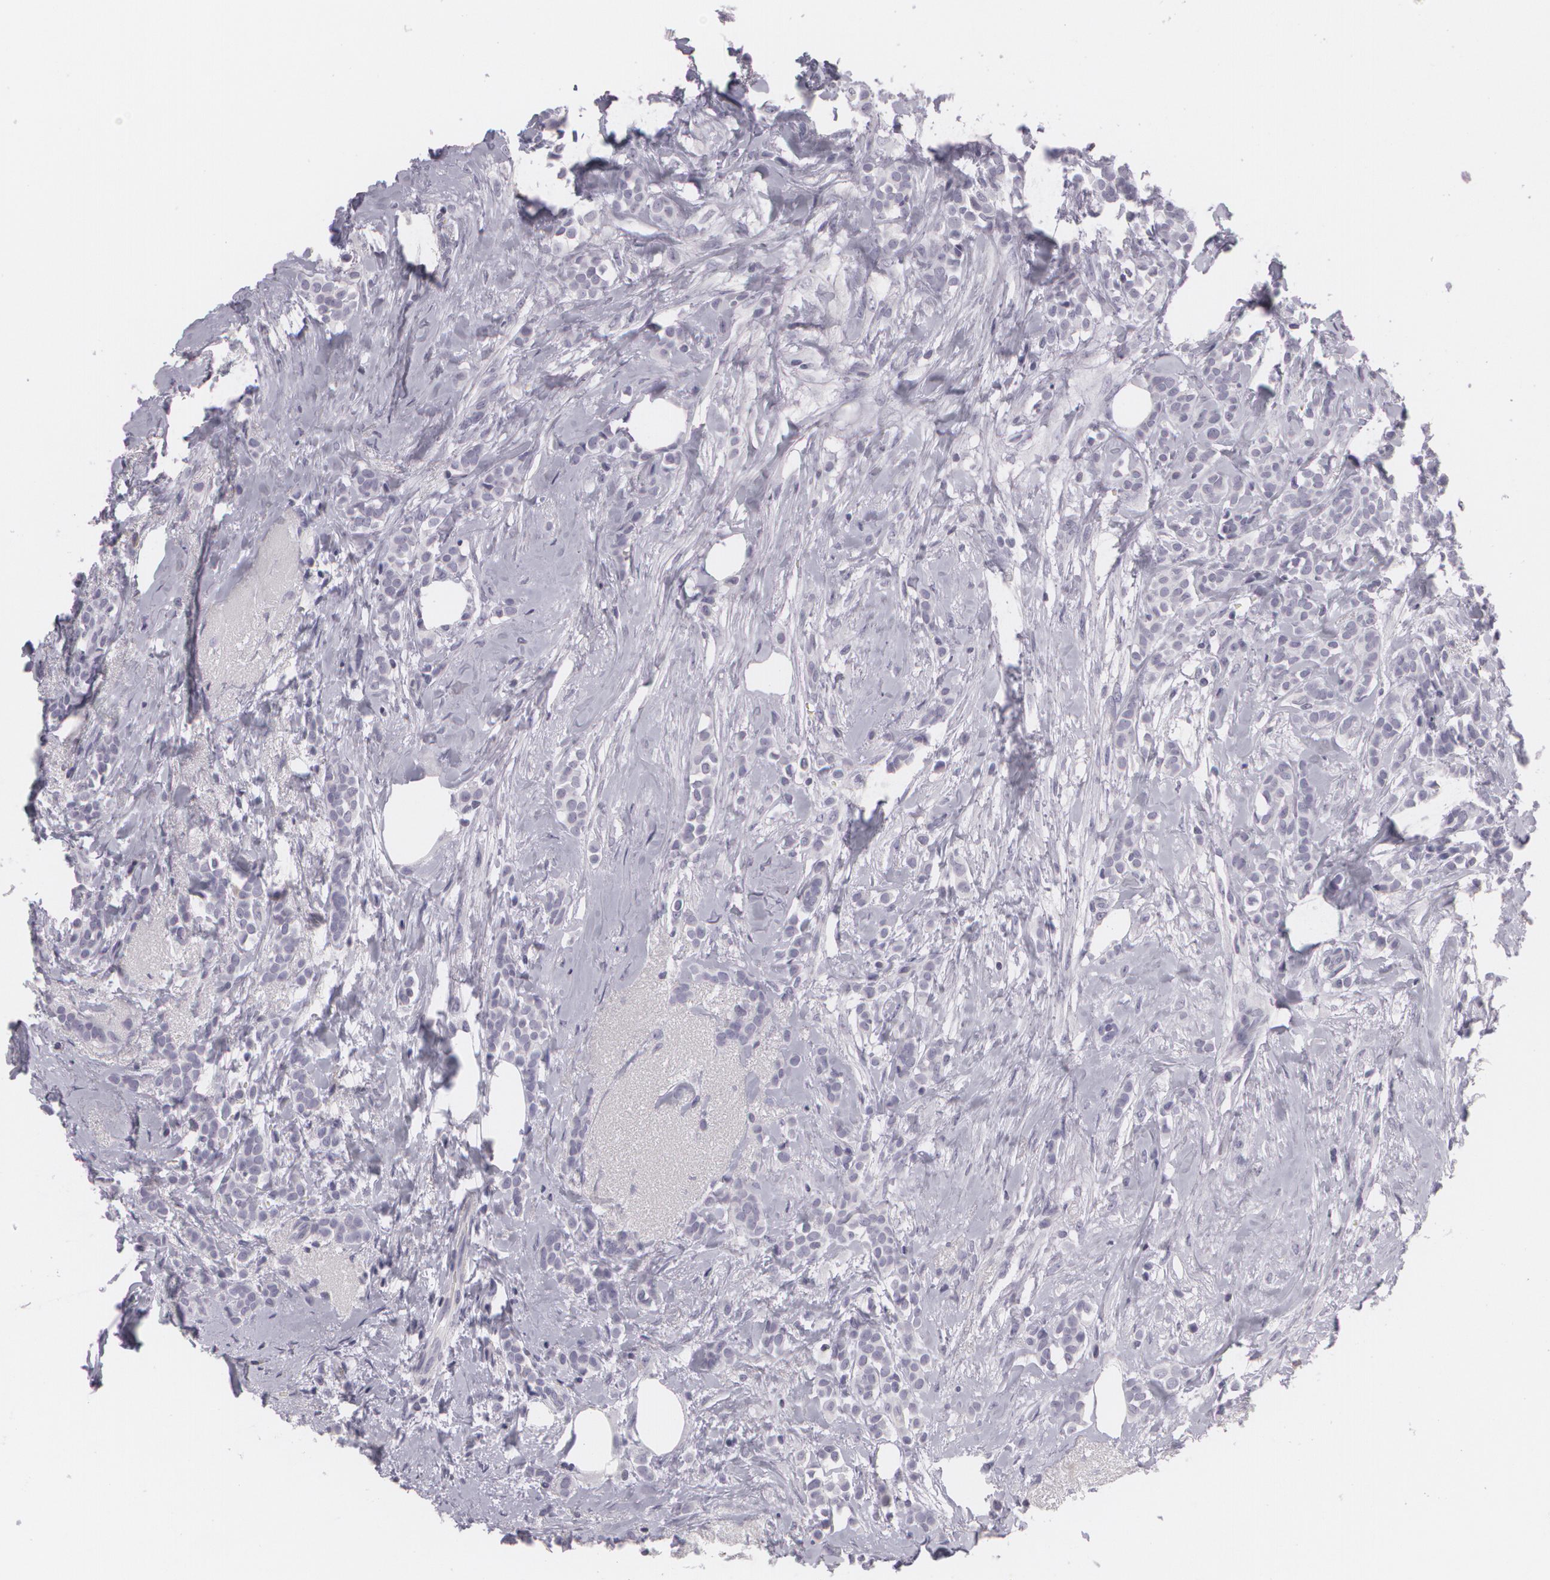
{"staining": {"intensity": "negative", "quantity": "none", "location": "none"}, "tissue": "breast cancer", "cell_type": "Tumor cells", "image_type": "cancer", "snomed": [{"axis": "morphology", "description": "Lobular carcinoma"}, {"axis": "topography", "description": "Breast"}], "caption": "There is no significant staining in tumor cells of lobular carcinoma (breast).", "gene": "MAP2", "patient": {"sex": "female", "age": 56}}